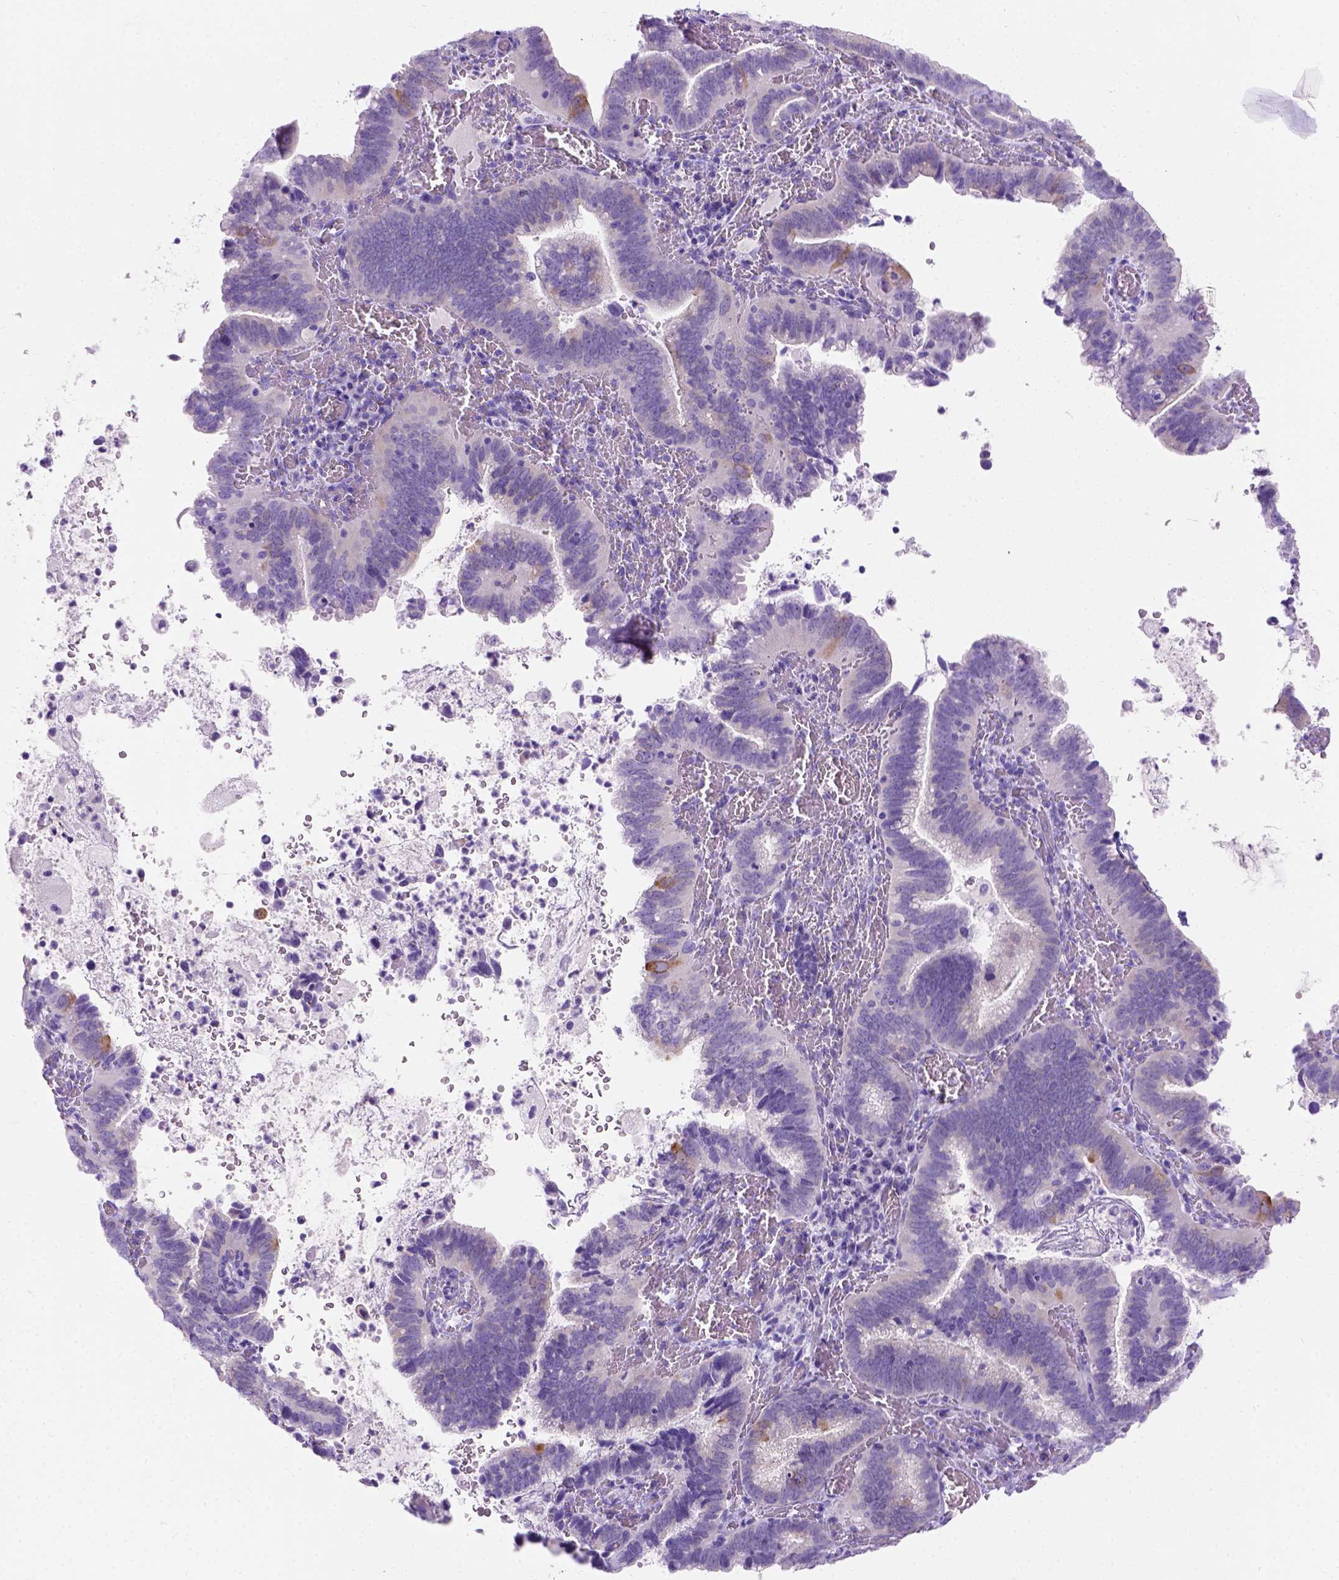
{"staining": {"intensity": "negative", "quantity": "none", "location": "none"}, "tissue": "cervical cancer", "cell_type": "Tumor cells", "image_type": "cancer", "snomed": [{"axis": "morphology", "description": "Adenocarcinoma, NOS"}, {"axis": "topography", "description": "Cervix"}], "caption": "Tumor cells show no significant positivity in adenocarcinoma (cervical). (DAB immunohistochemistry (IHC), high magnification).", "gene": "C7orf57", "patient": {"sex": "female", "age": 61}}